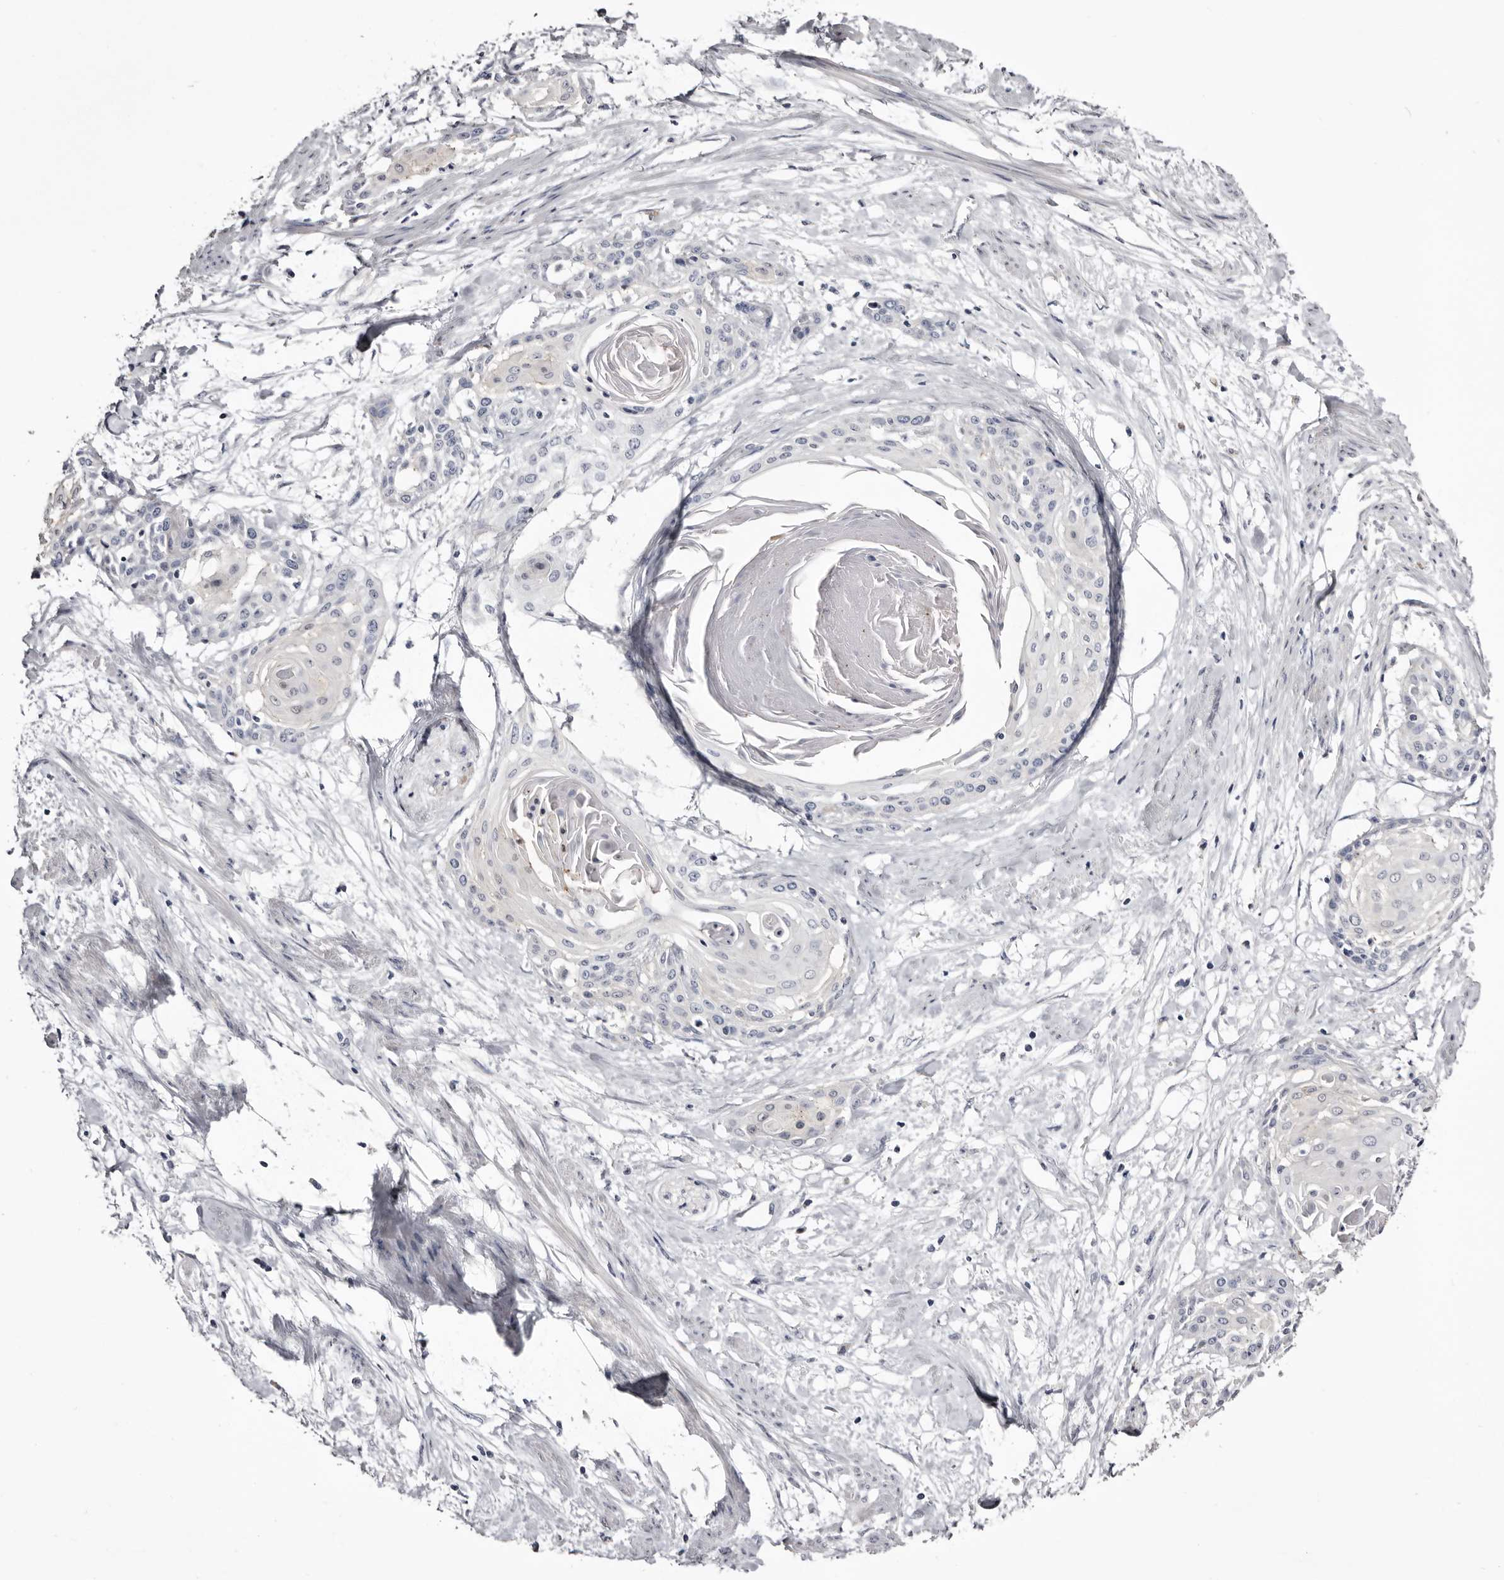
{"staining": {"intensity": "negative", "quantity": "none", "location": "none"}, "tissue": "cervical cancer", "cell_type": "Tumor cells", "image_type": "cancer", "snomed": [{"axis": "morphology", "description": "Squamous cell carcinoma, NOS"}, {"axis": "topography", "description": "Cervix"}], "caption": "Tumor cells show no significant protein staining in cervical cancer. (Stains: DAB immunohistochemistry with hematoxylin counter stain, Microscopy: brightfield microscopy at high magnification).", "gene": "CASQ1", "patient": {"sex": "female", "age": 57}}